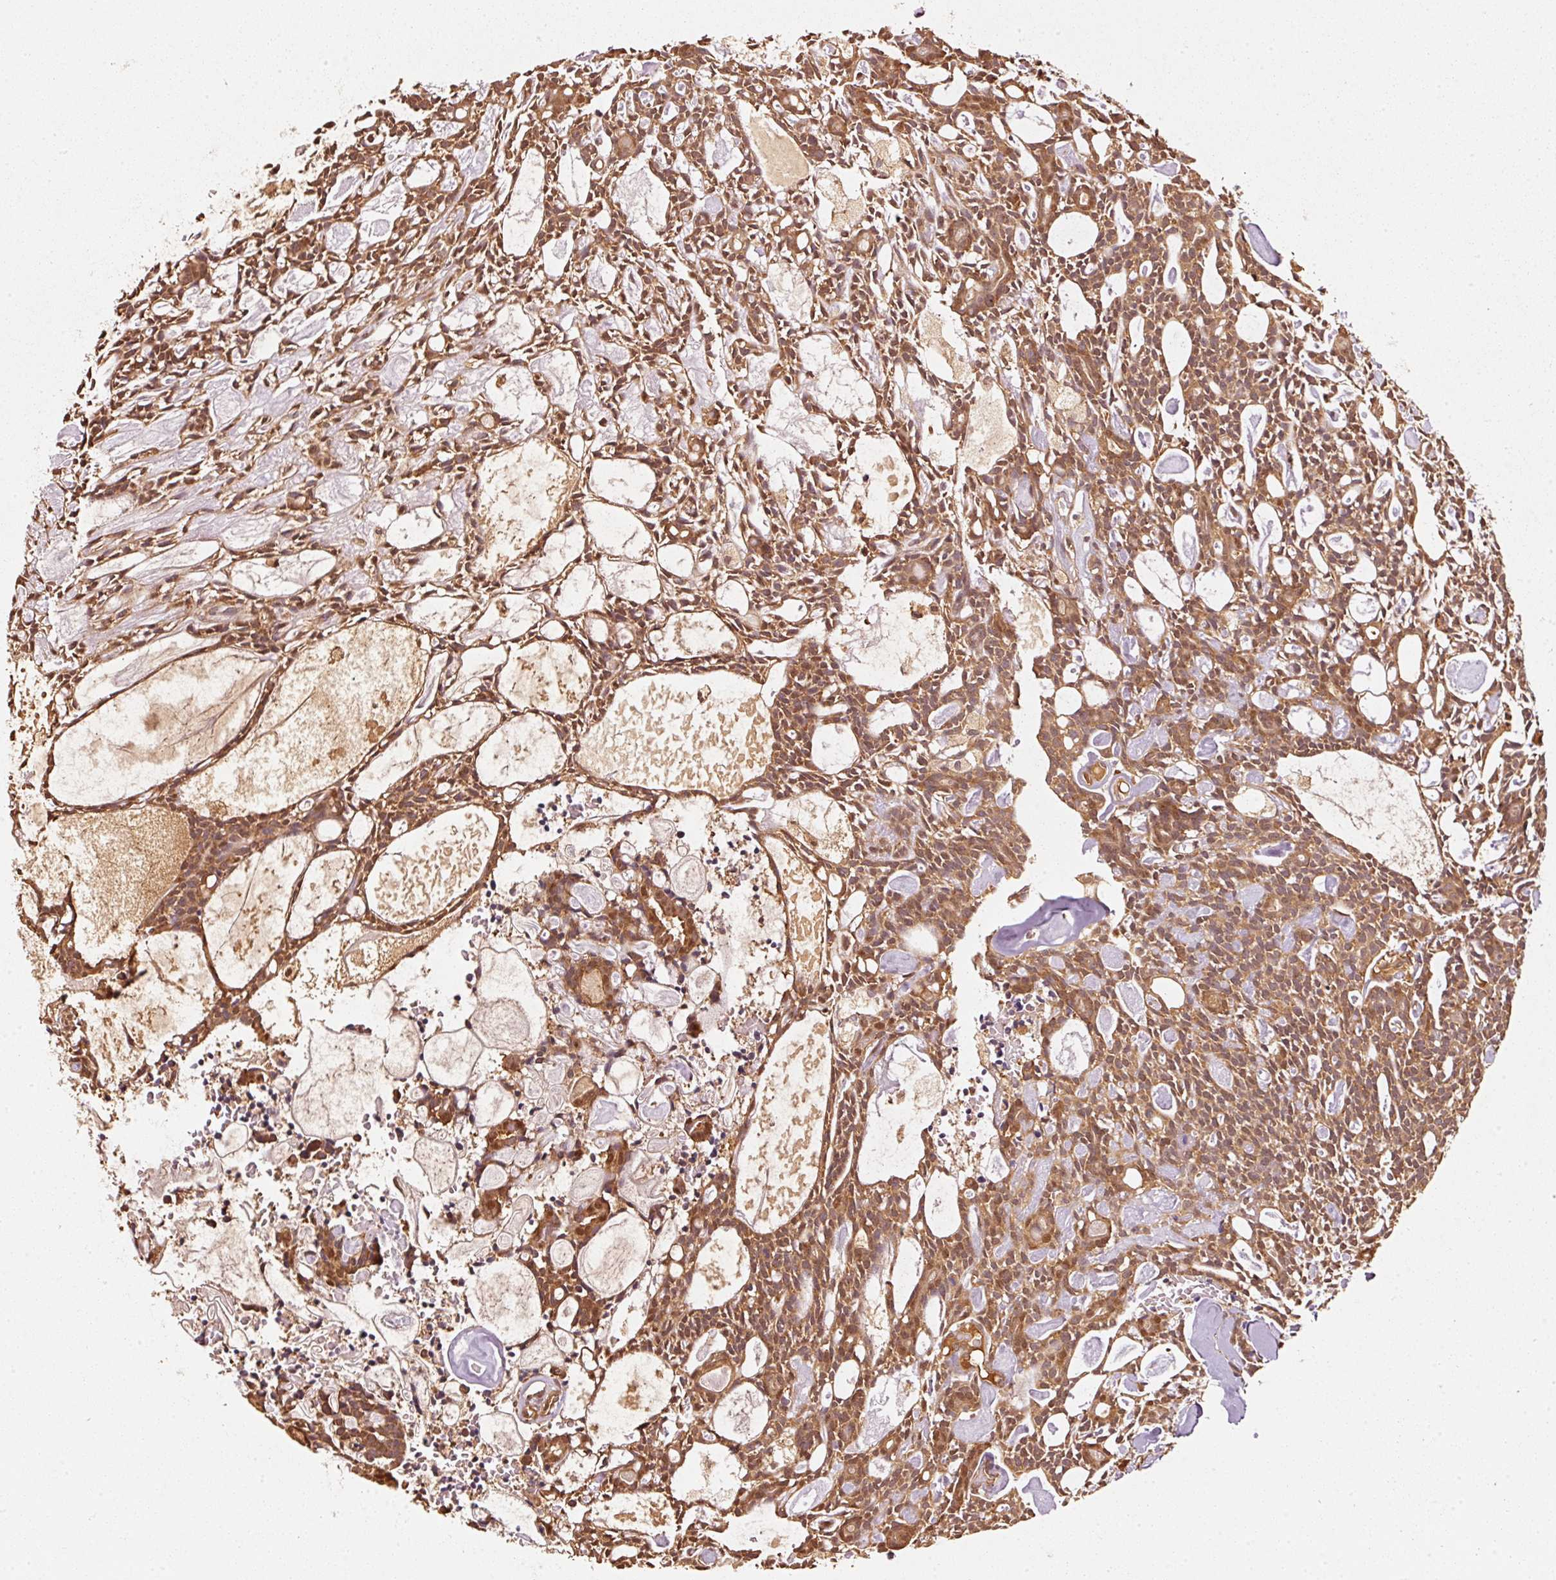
{"staining": {"intensity": "moderate", "quantity": ">75%", "location": "cytoplasmic/membranous"}, "tissue": "head and neck cancer", "cell_type": "Tumor cells", "image_type": "cancer", "snomed": [{"axis": "morphology", "description": "Adenocarcinoma, NOS"}, {"axis": "topography", "description": "Salivary gland"}, {"axis": "topography", "description": "Head-Neck"}], "caption": "Adenocarcinoma (head and neck) was stained to show a protein in brown. There is medium levels of moderate cytoplasmic/membranous expression in approximately >75% of tumor cells. The protein of interest is stained brown, and the nuclei are stained in blue (DAB (3,3'-diaminobenzidine) IHC with brightfield microscopy, high magnification).", "gene": "STAU1", "patient": {"sex": "male", "age": 55}}